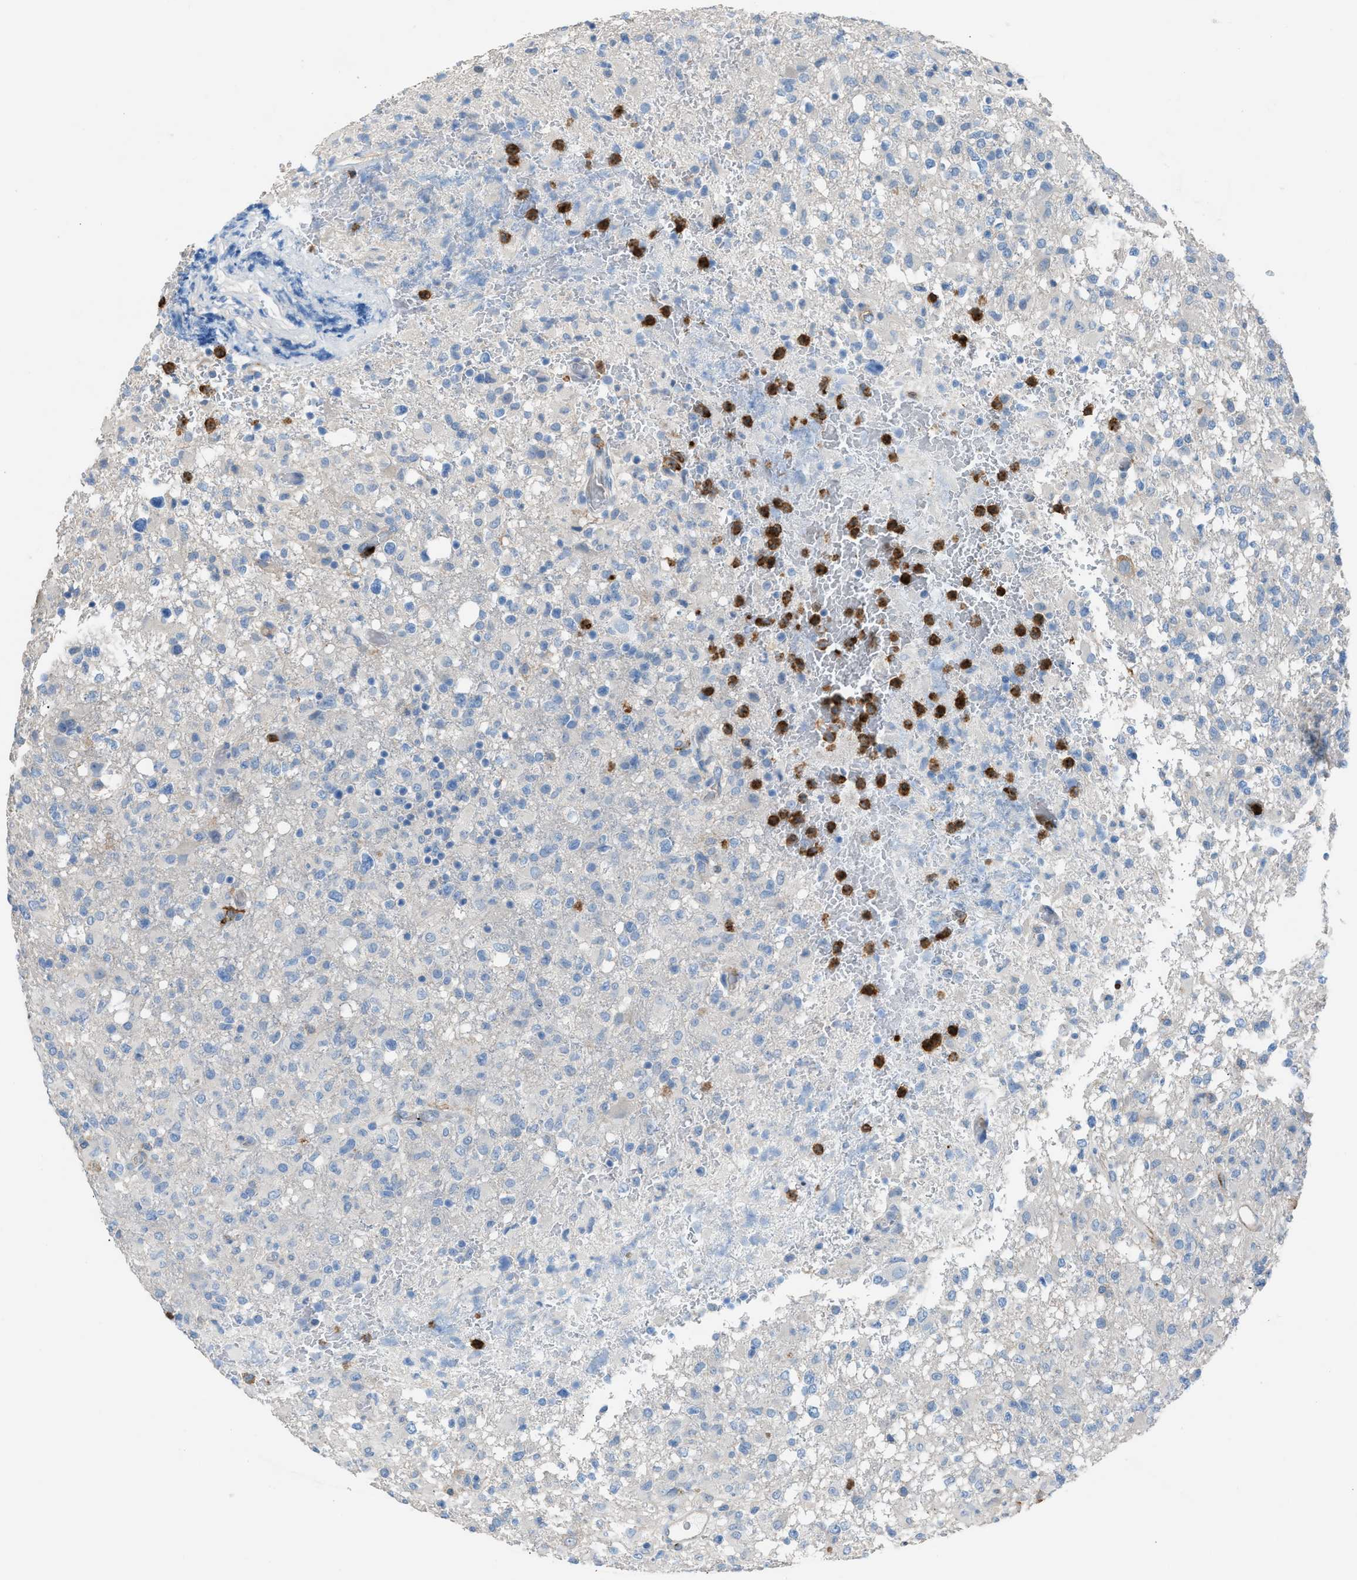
{"staining": {"intensity": "negative", "quantity": "none", "location": "none"}, "tissue": "glioma", "cell_type": "Tumor cells", "image_type": "cancer", "snomed": [{"axis": "morphology", "description": "Glioma, malignant, High grade"}, {"axis": "topography", "description": "Brain"}], "caption": "This is an immunohistochemistry (IHC) micrograph of human malignant glioma (high-grade). There is no expression in tumor cells.", "gene": "DYSF", "patient": {"sex": "female", "age": 57}}